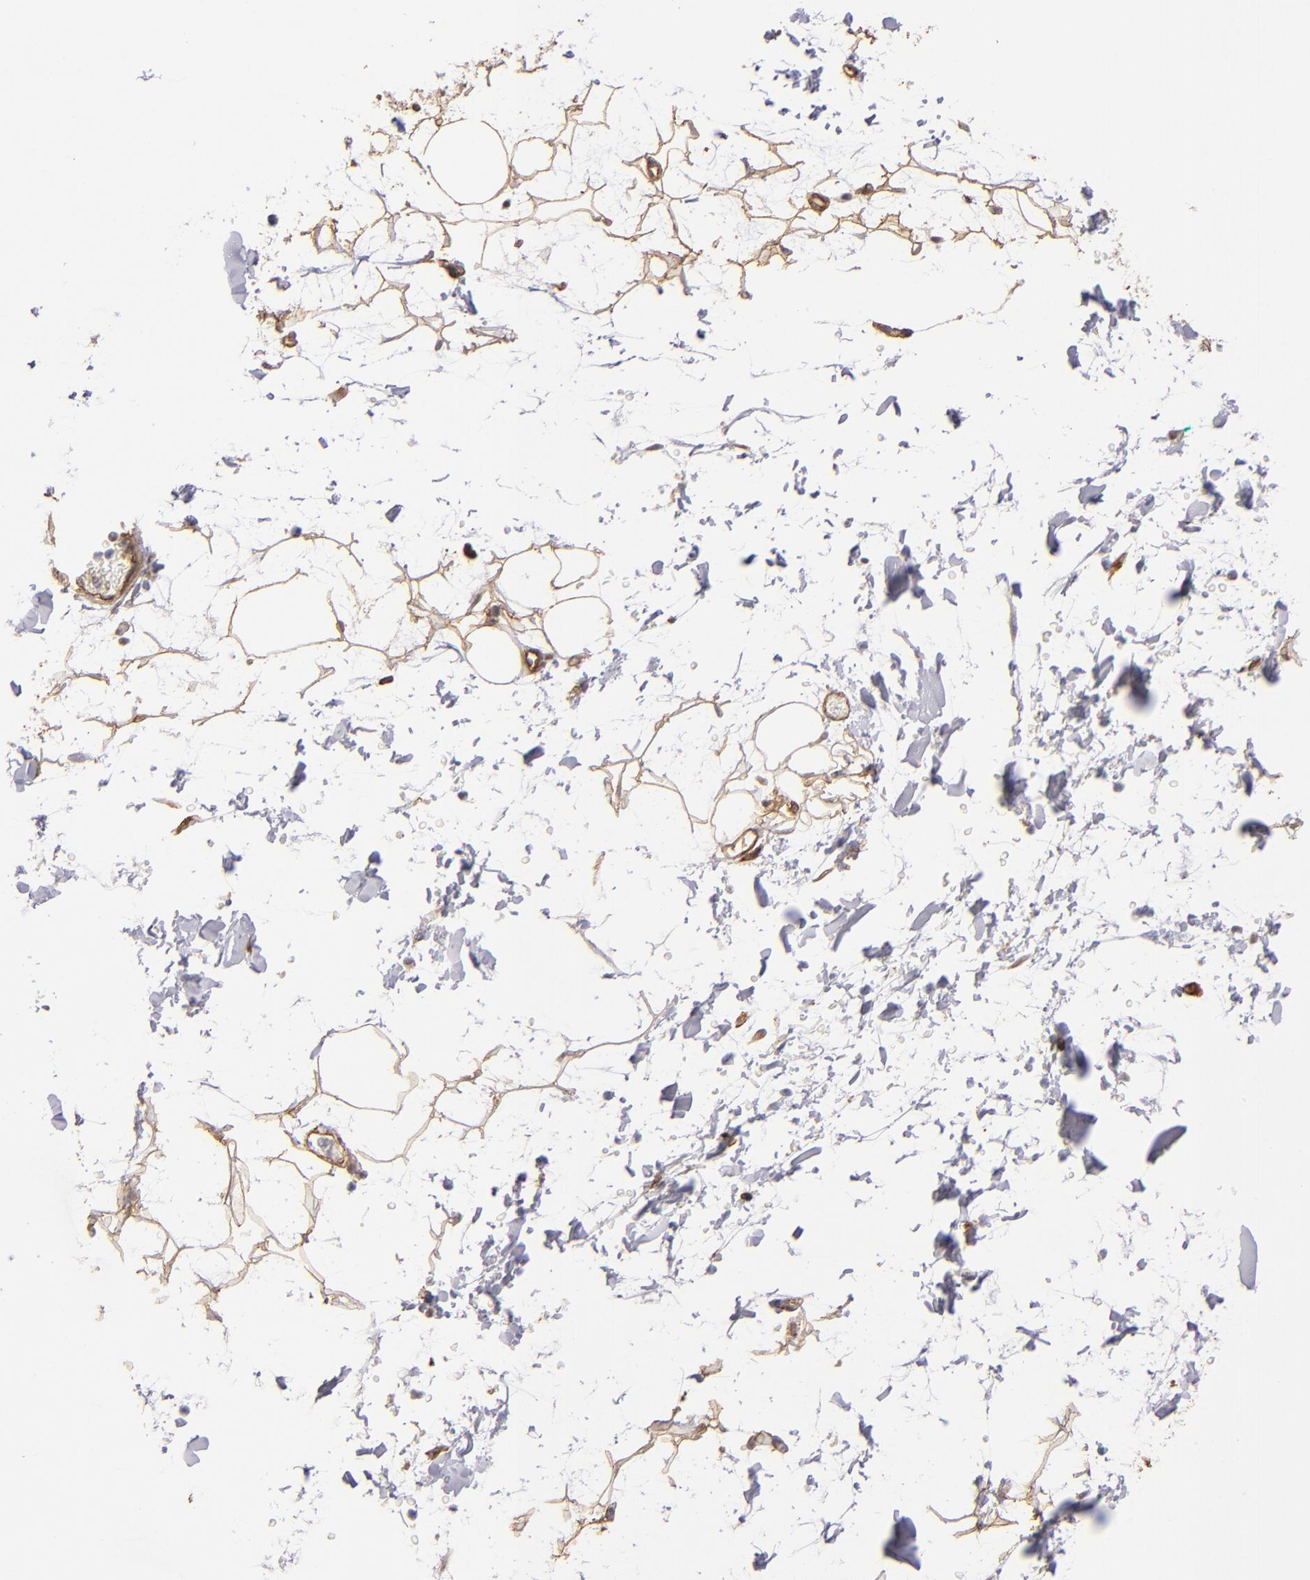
{"staining": {"intensity": "moderate", "quantity": ">75%", "location": "cytoplasmic/membranous"}, "tissue": "adipose tissue", "cell_type": "Adipocytes", "image_type": "normal", "snomed": [{"axis": "morphology", "description": "Normal tissue, NOS"}, {"axis": "topography", "description": "Soft tissue"}], "caption": "A medium amount of moderate cytoplasmic/membranous staining is identified in about >75% of adipocytes in unremarkable adipose tissue.", "gene": "LAMC1", "patient": {"sex": "male", "age": 72}}